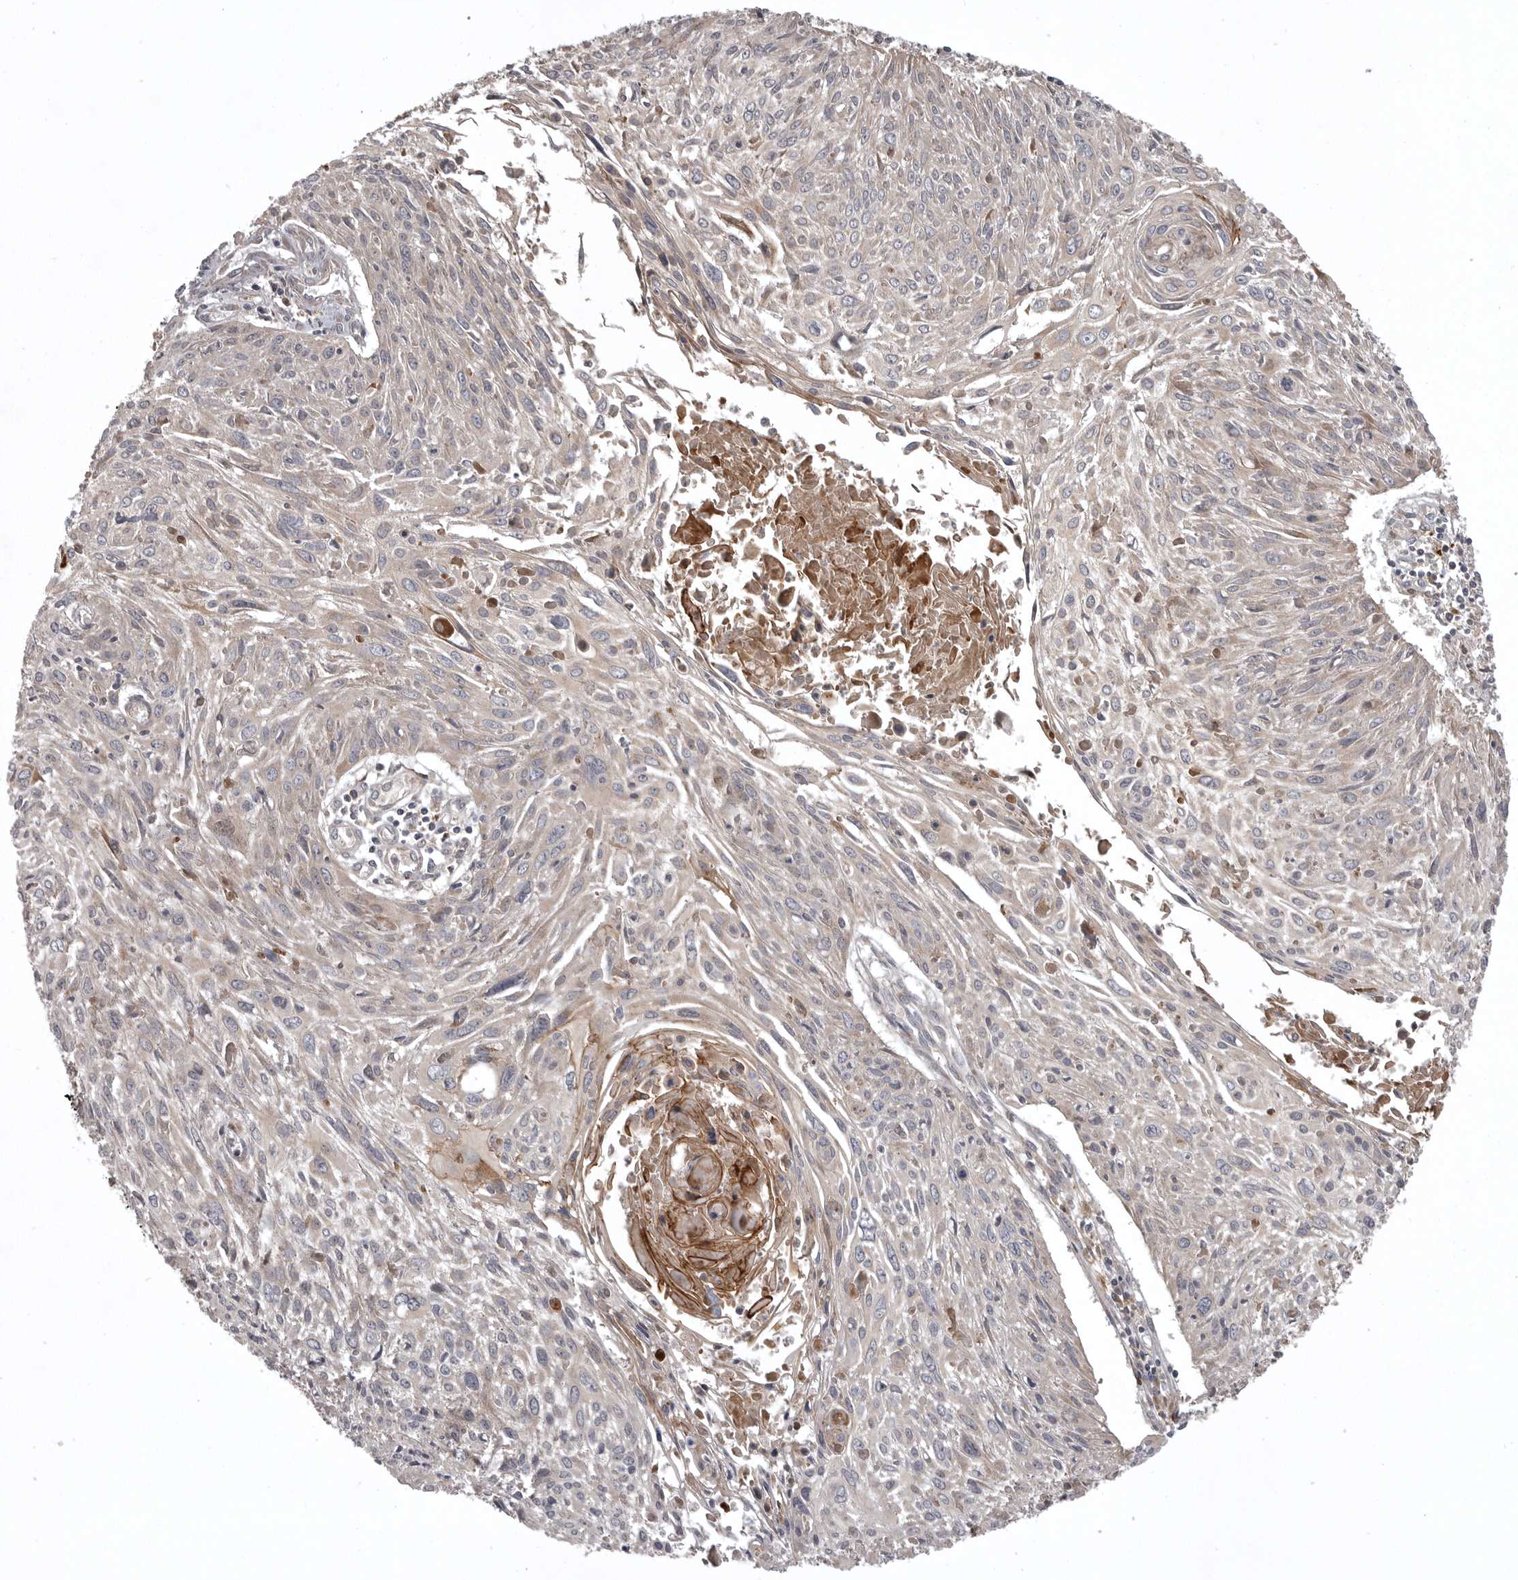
{"staining": {"intensity": "negative", "quantity": "none", "location": "none"}, "tissue": "cervical cancer", "cell_type": "Tumor cells", "image_type": "cancer", "snomed": [{"axis": "morphology", "description": "Squamous cell carcinoma, NOS"}, {"axis": "topography", "description": "Cervix"}], "caption": "Human squamous cell carcinoma (cervical) stained for a protein using IHC displays no positivity in tumor cells.", "gene": "GPR31", "patient": {"sex": "female", "age": 51}}